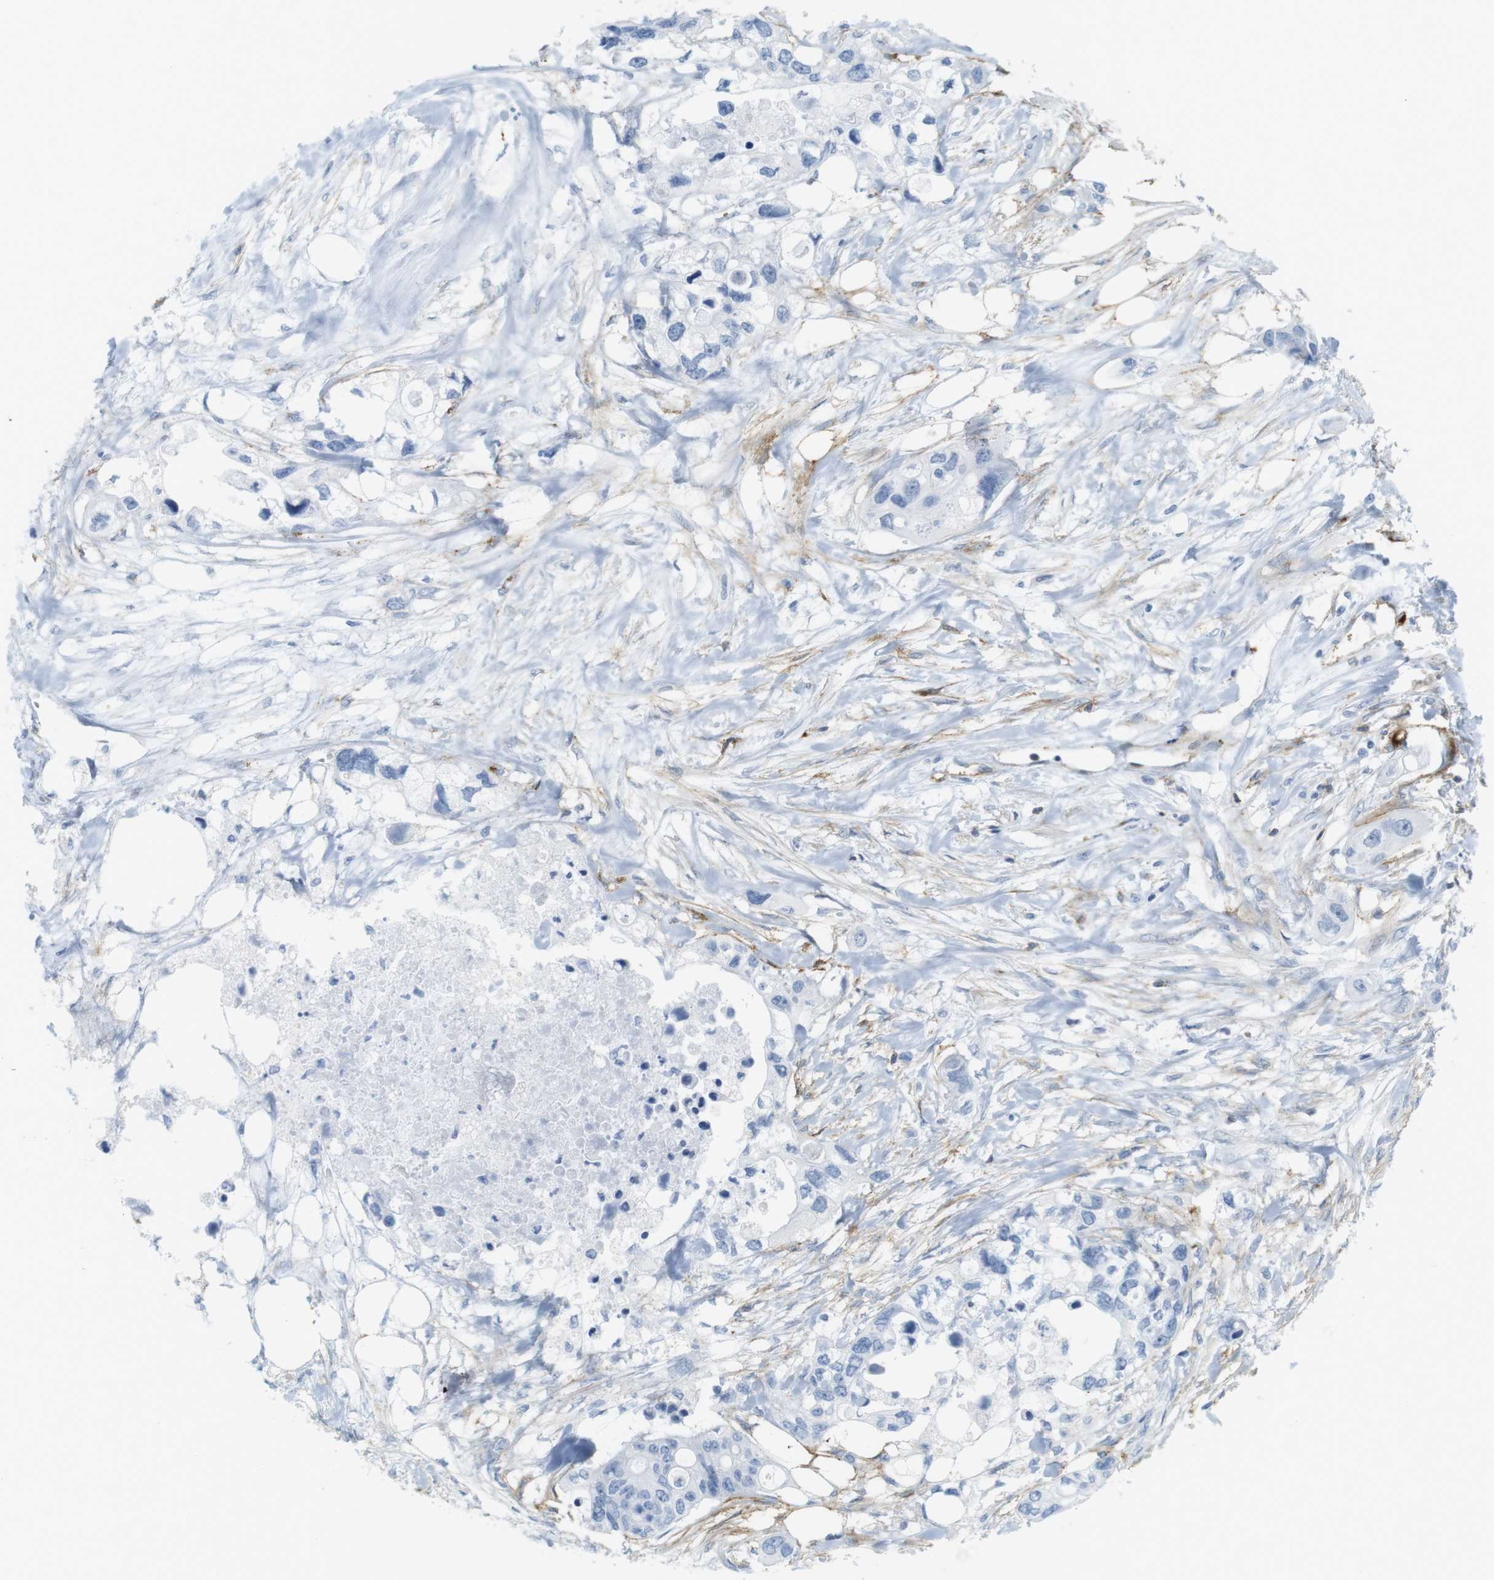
{"staining": {"intensity": "negative", "quantity": "none", "location": "none"}, "tissue": "colorectal cancer", "cell_type": "Tumor cells", "image_type": "cancer", "snomed": [{"axis": "morphology", "description": "Adenocarcinoma, NOS"}, {"axis": "topography", "description": "Colon"}], "caption": "This is a photomicrograph of immunohistochemistry staining of adenocarcinoma (colorectal), which shows no staining in tumor cells.", "gene": "F2R", "patient": {"sex": "female", "age": 57}}